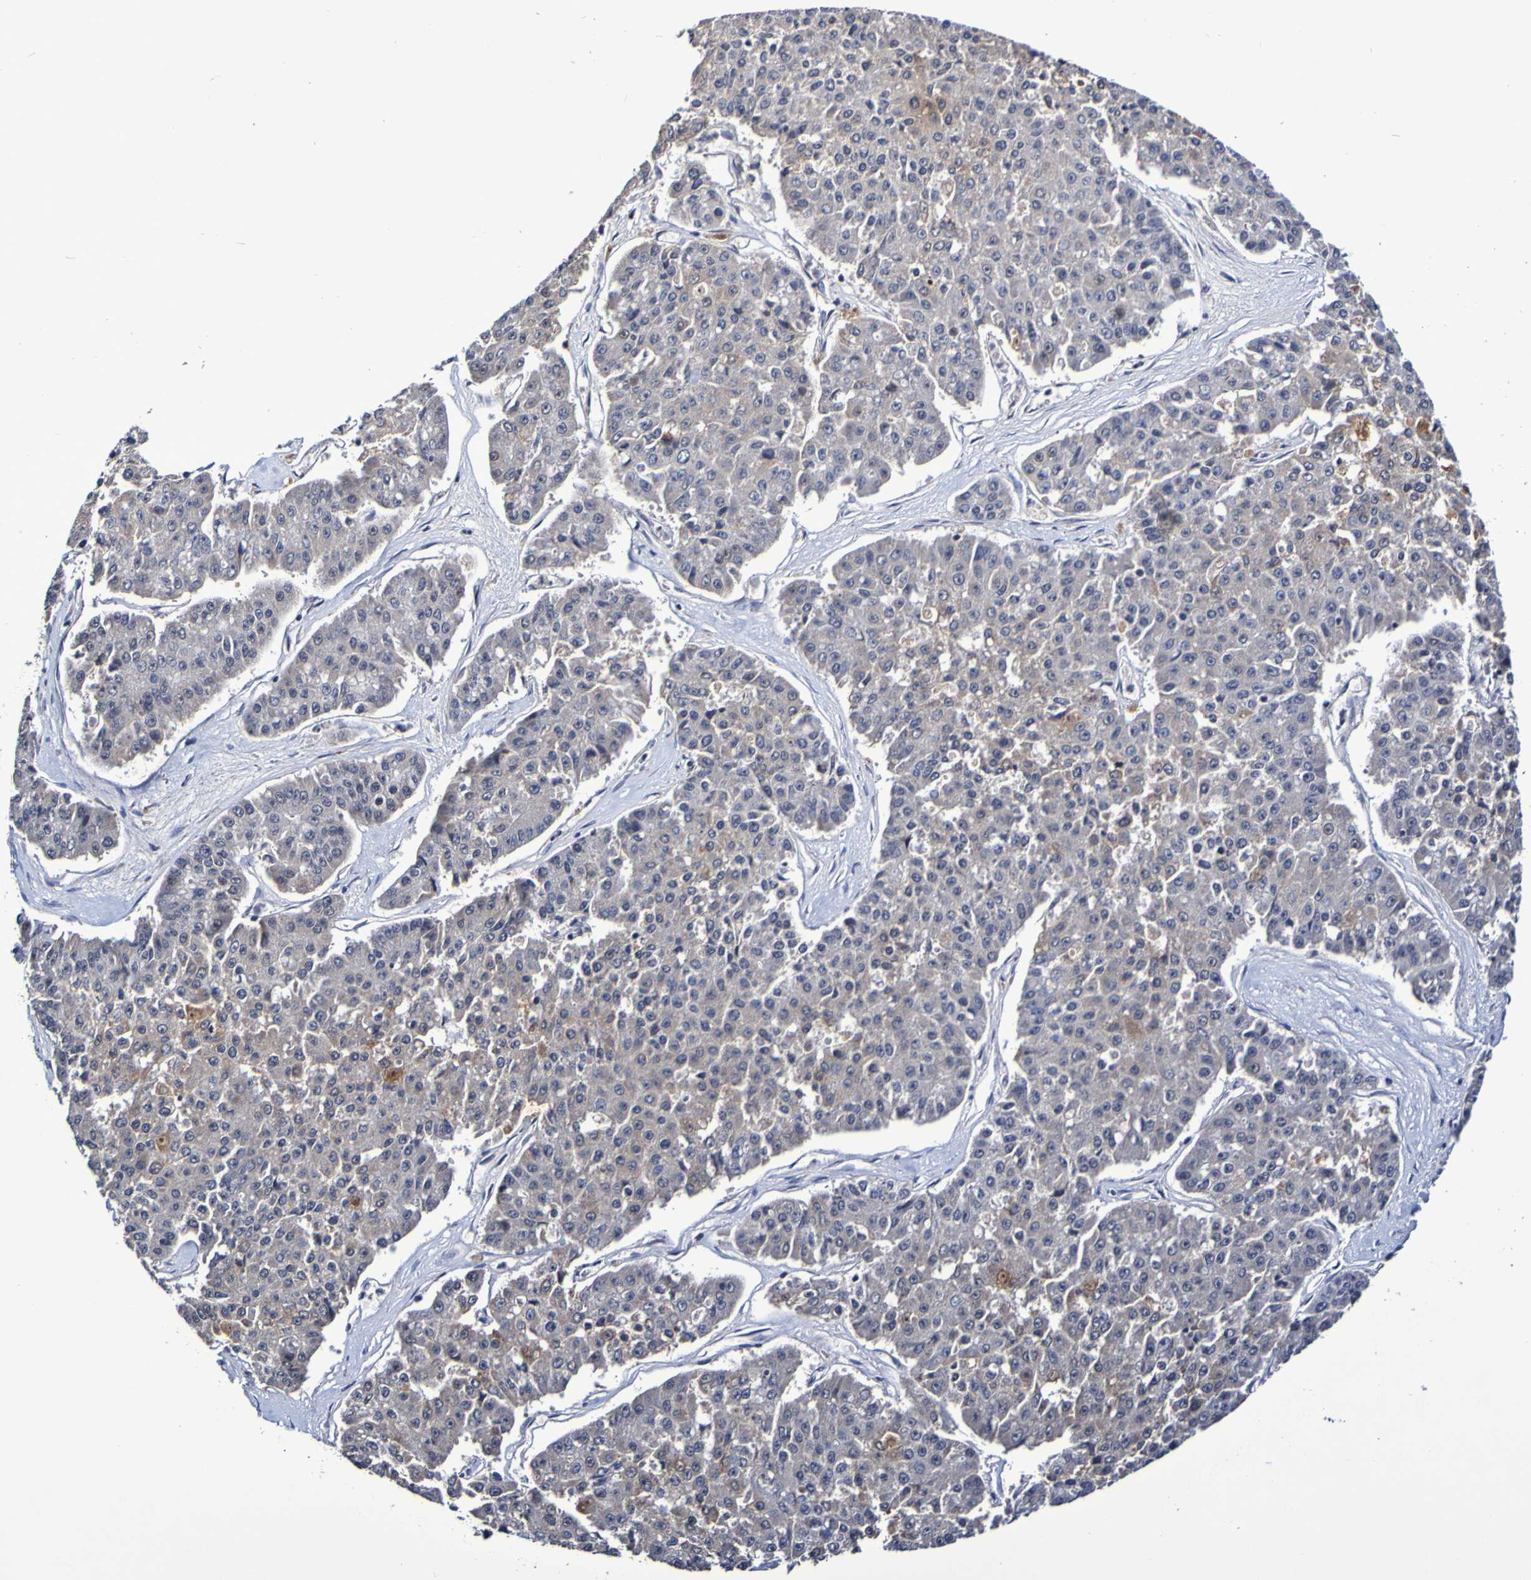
{"staining": {"intensity": "moderate", "quantity": "<25%", "location": "cytoplasmic/membranous"}, "tissue": "pancreatic cancer", "cell_type": "Tumor cells", "image_type": "cancer", "snomed": [{"axis": "morphology", "description": "Adenocarcinoma, NOS"}, {"axis": "topography", "description": "Pancreas"}], "caption": "The photomicrograph reveals immunohistochemical staining of pancreatic cancer (adenocarcinoma). There is moderate cytoplasmic/membranous positivity is present in approximately <25% of tumor cells.", "gene": "PTP4A2", "patient": {"sex": "male", "age": 50}}